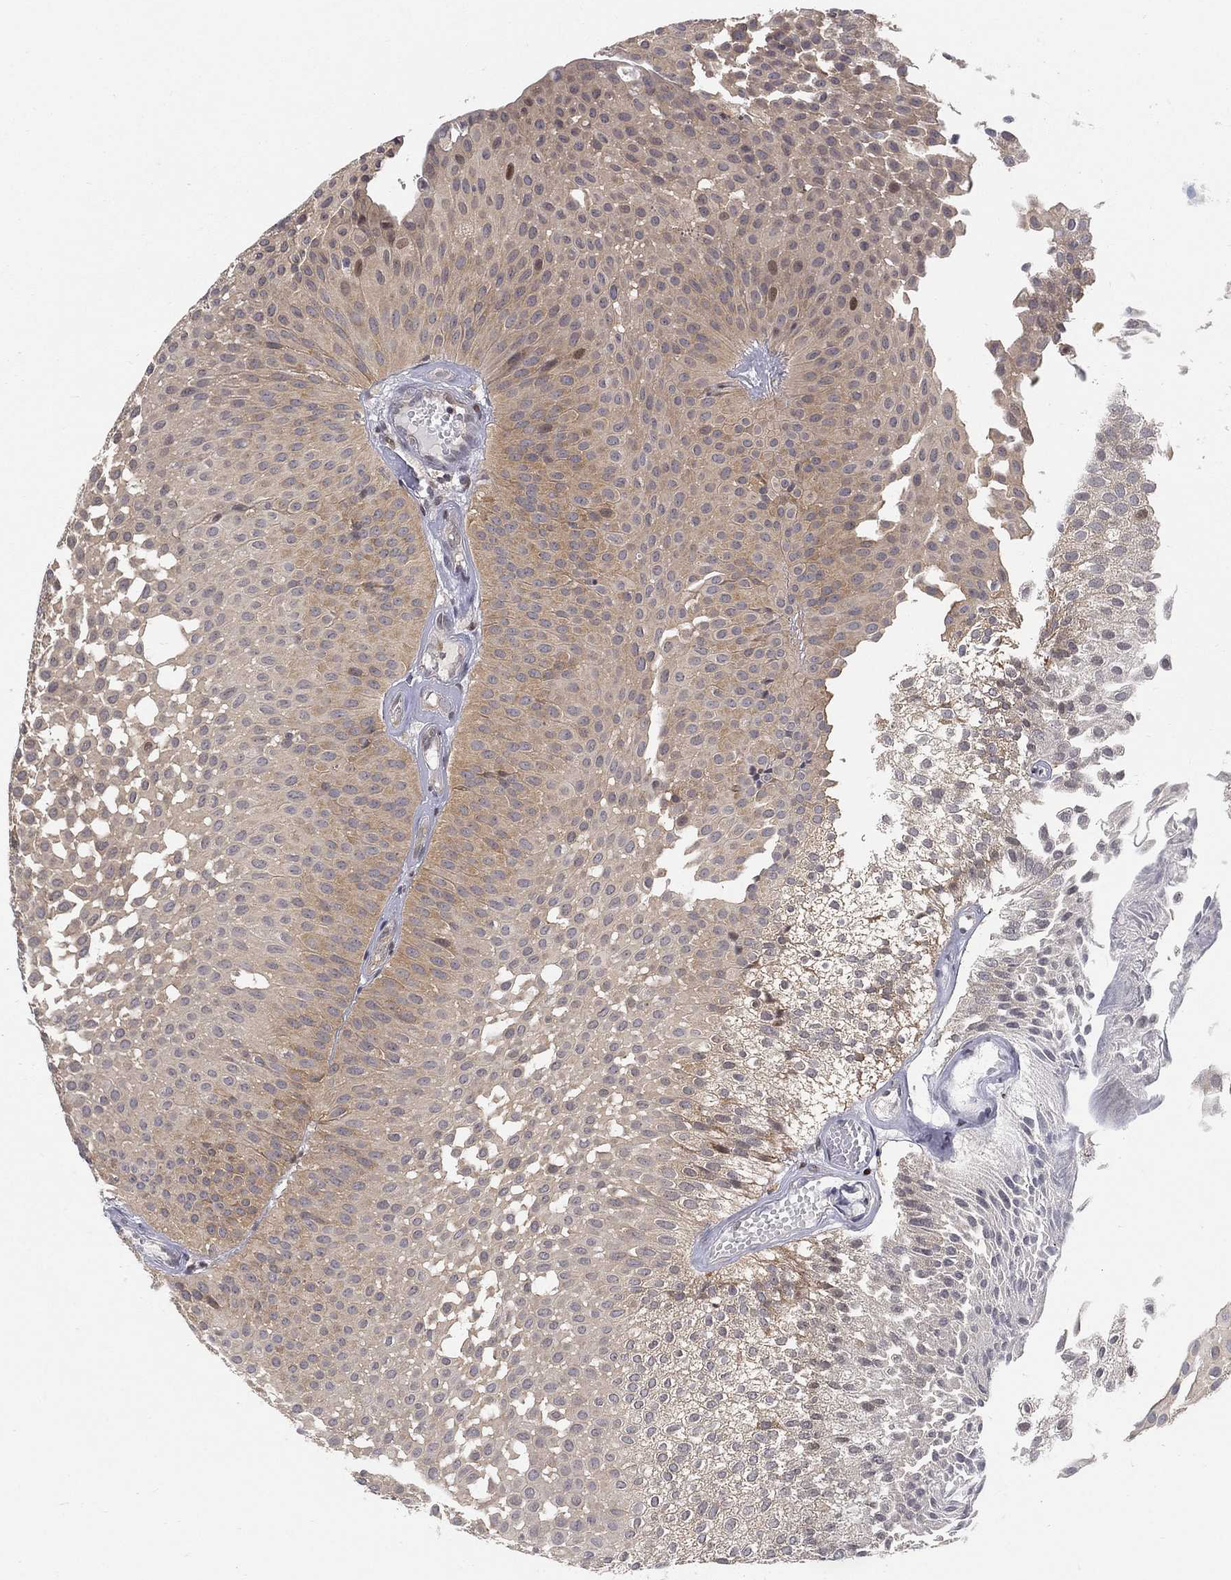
{"staining": {"intensity": "weak", "quantity": "25%-75%", "location": "cytoplasmic/membranous"}, "tissue": "urothelial cancer", "cell_type": "Tumor cells", "image_type": "cancer", "snomed": [{"axis": "morphology", "description": "Urothelial carcinoma, Low grade"}, {"axis": "topography", "description": "Urinary bladder"}], "caption": "IHC photomicrograph of neoplastic tissue: human urothelial carcinoma (low-grade) stained using immunohistochemistry (IHC) demonstrates low levels of weak protein expression localized specifically in the cytoplasmic/membranous of tumor cells, appearing as a cytoplasmic/membranous brown color.", "gene": "TMTC4", "patient": {"sex": "male", "age": 64}}